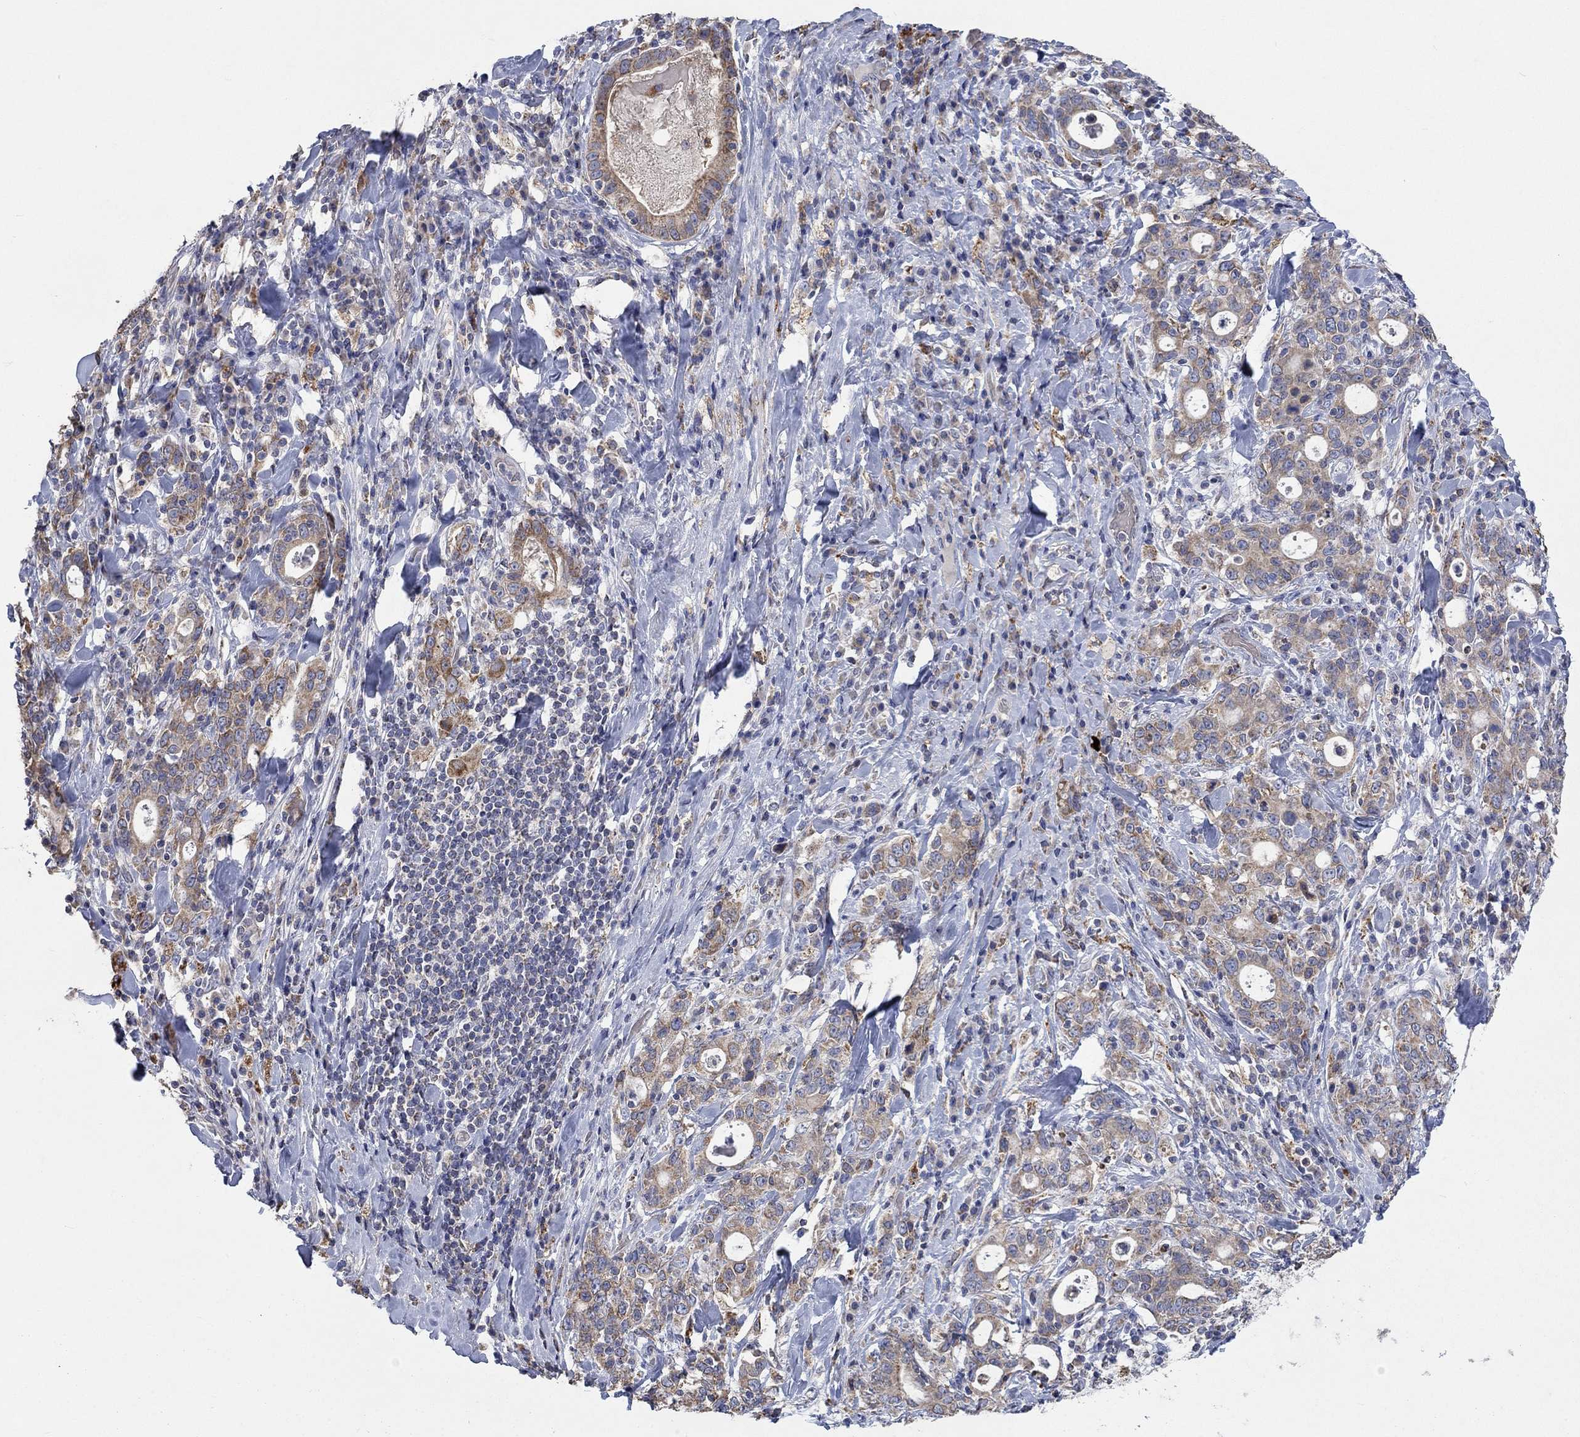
{"staining": {"intensity": "moderate", "quantity": ">75%", "location": "cytoplasmic/membranous"}, "tissue": "stomach cancer", "cell_type": "Tumor cells", "image_type": "cancer", "snomed": [{"axis": "morphology", "description": "Adenocarcinoma, NOS"}, {"axis": "topography", "description": "Stomach"}], "caption": "DAB (3,3'-diaminobenzidine) immunohistochemical staining of human stomach adenocarcinoma reveals moderate cytoplasmic/membranous protein expression in approximately >75% of tumor cells.", "gene": "UGT8", "patient": {"sex": "male", "age": 79}}